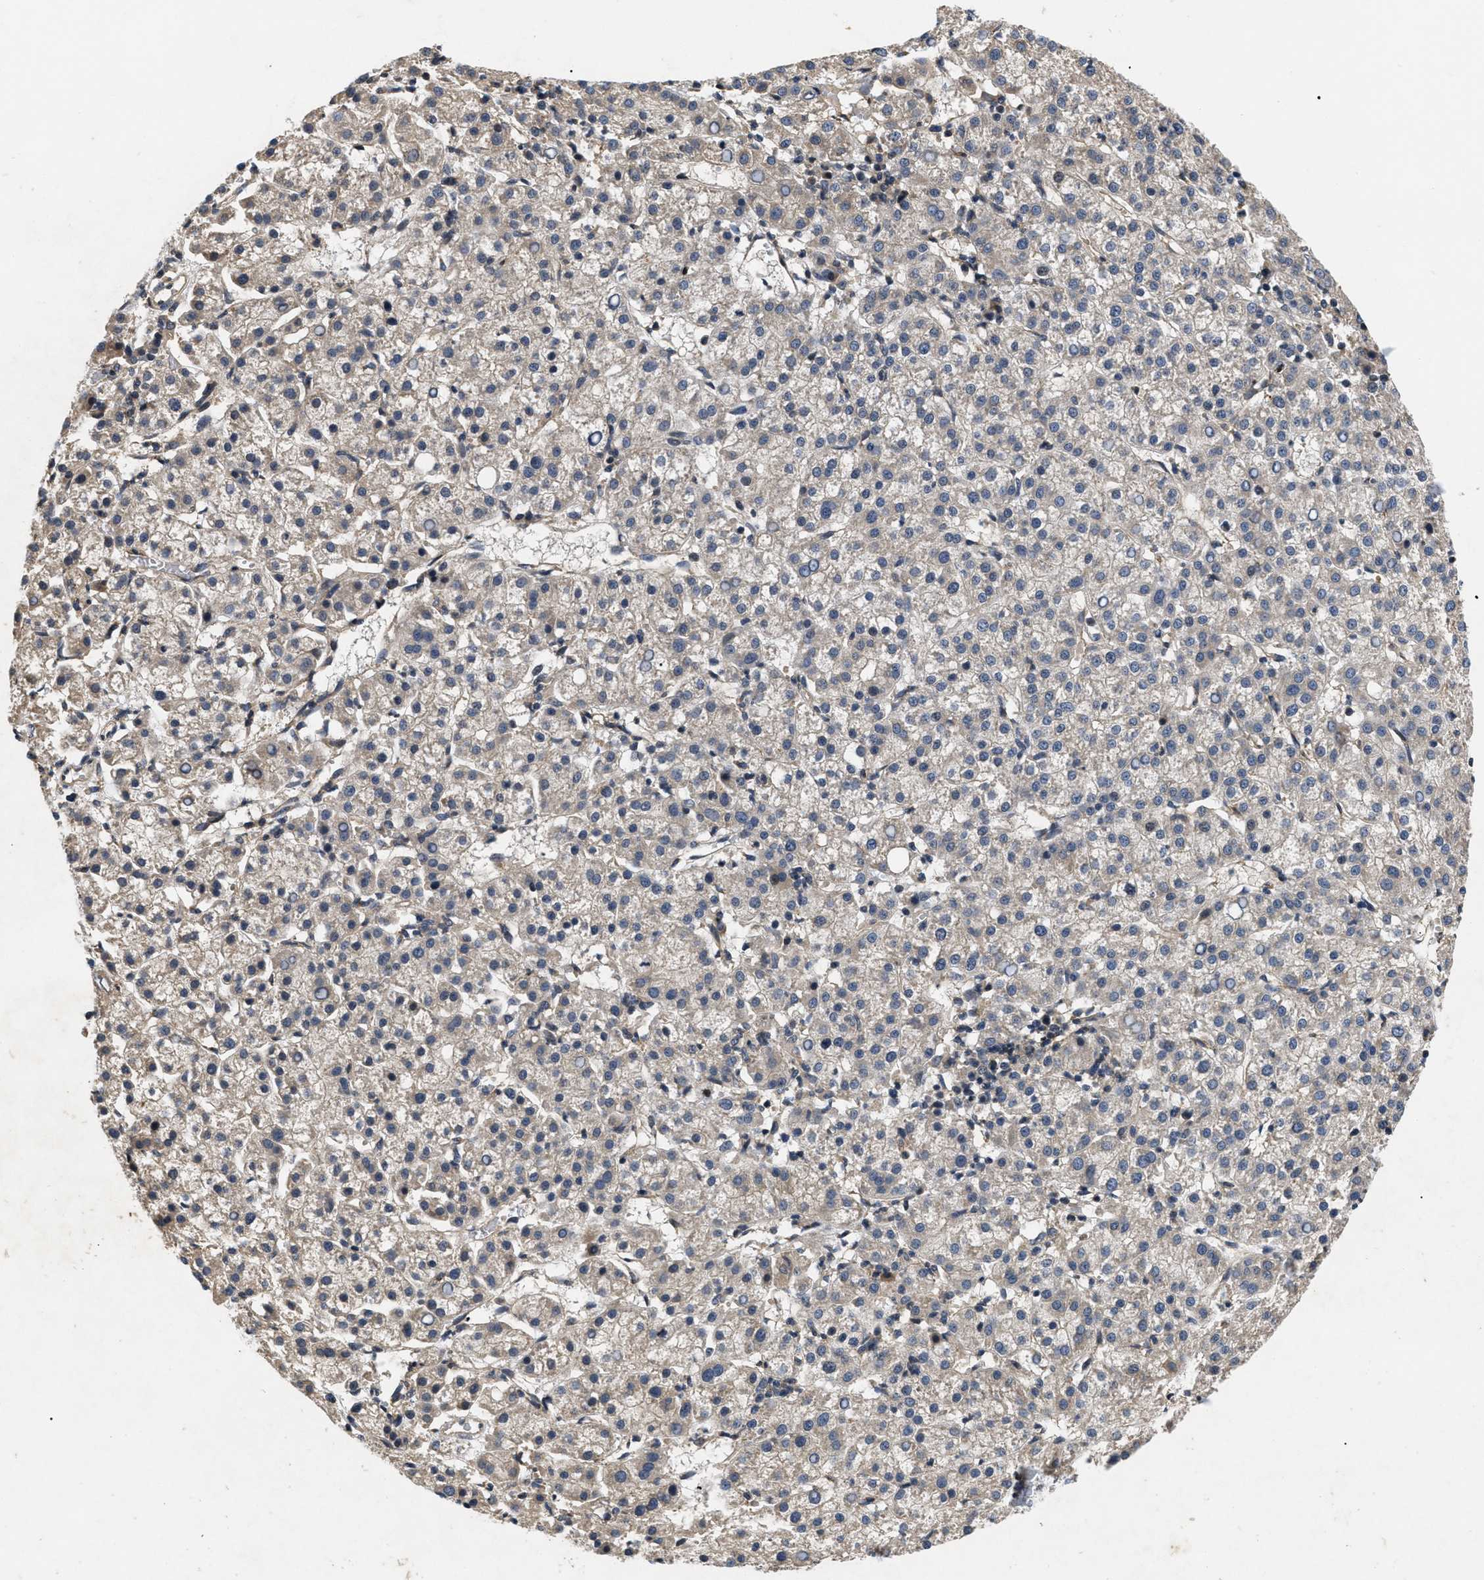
{"staining": {"intensity": "weak", "quantity": "<25%", "location": "cytoplasmic/membranous,nuclear"}, "tissue": "liver cancer", "cell_type": "Tumor cells", "image_type": "cancer", "snomed": [{"axis": "morphology", "description": "Carcinoma, Hepatocellular, NOS"}, {"axis": "topography", "description": "Liver"}], "caption": "Hepatocellular carcinoma (liver) stained for a protein using immunohistochemistry displays no staining tumor cells.", "gene": "HMGCR", "patient": {"sex": "female", "age": 58}}